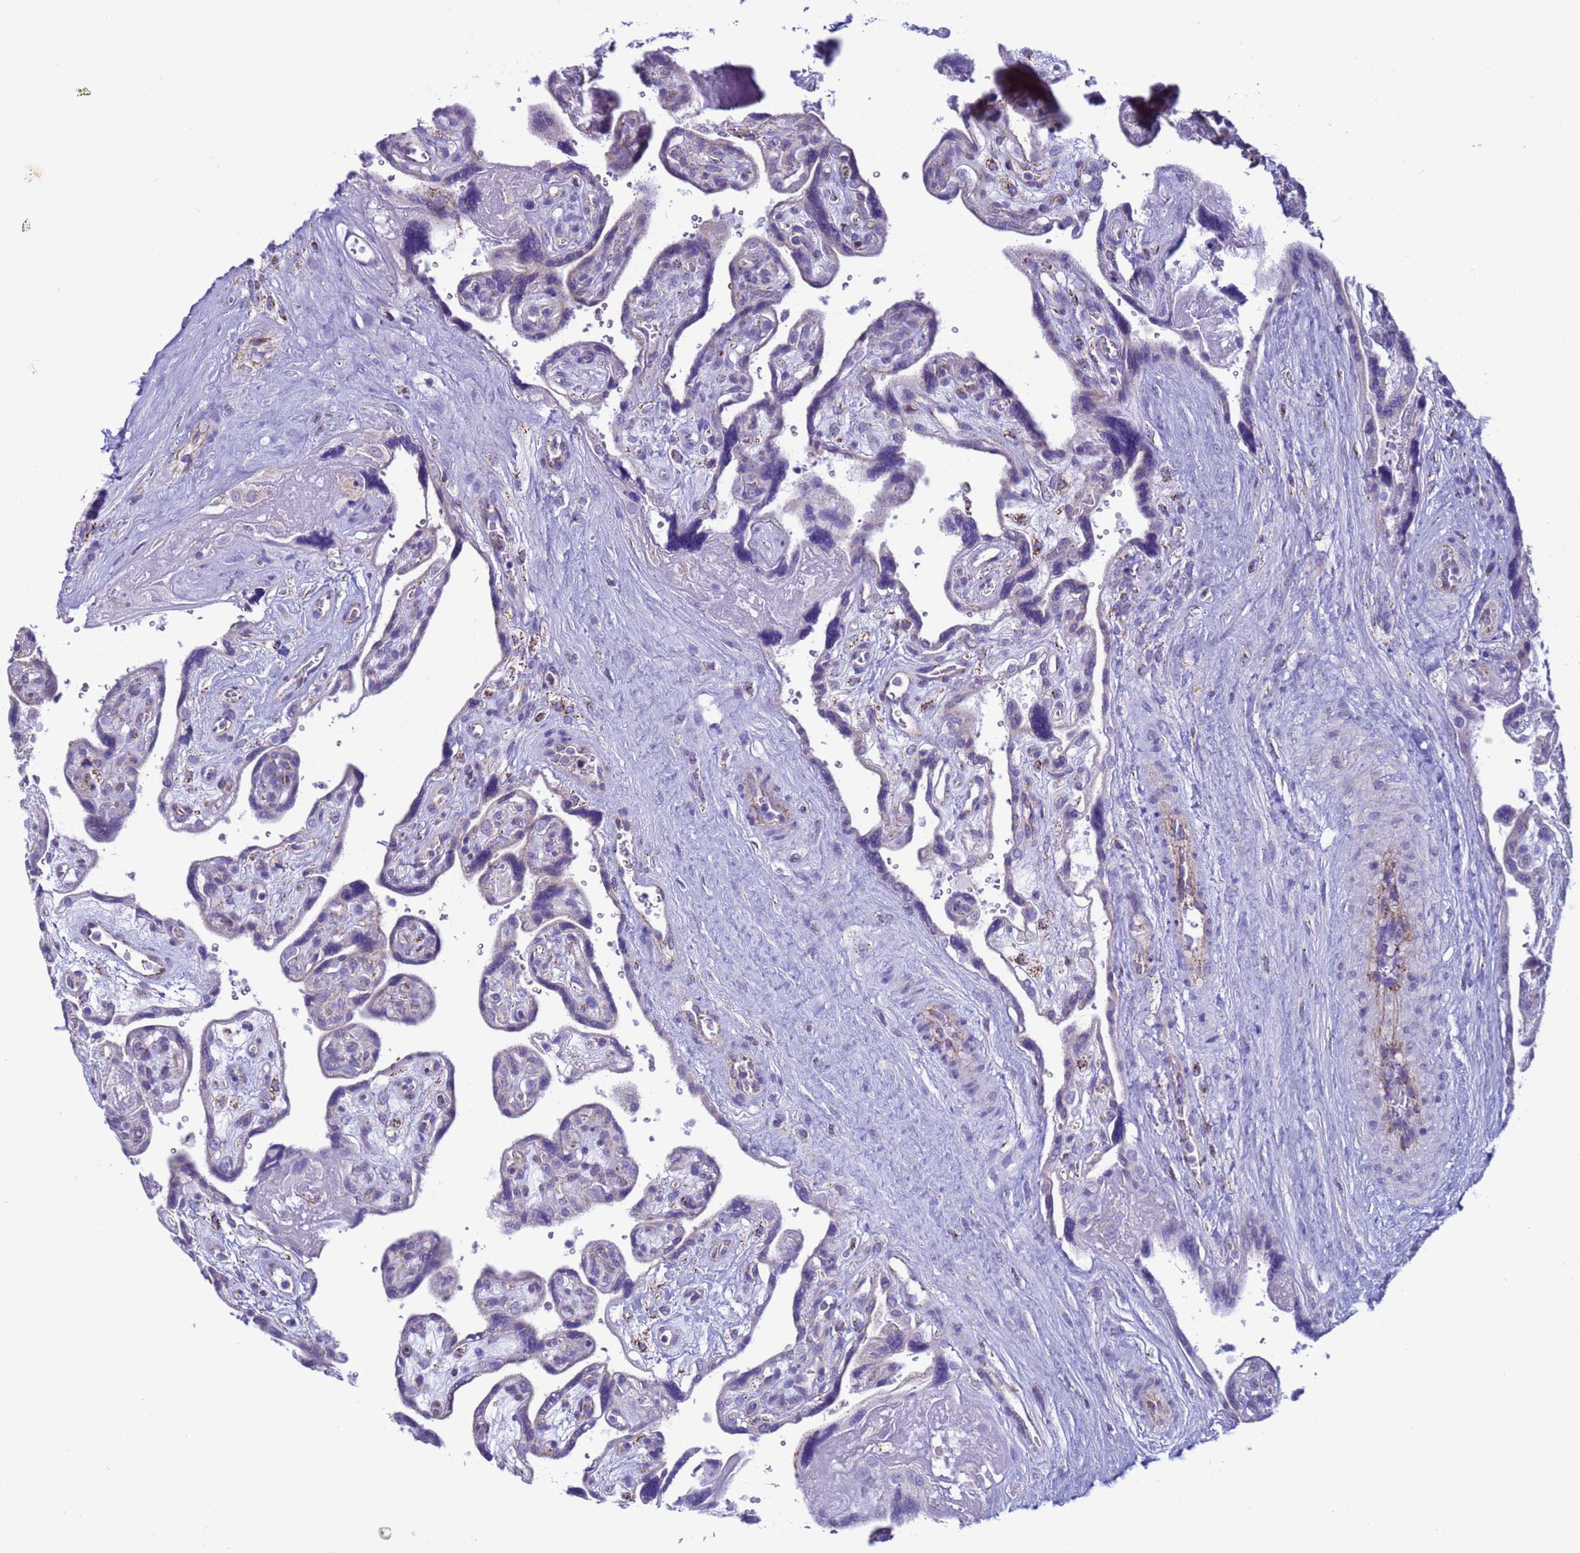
{"staining": {"intensity": "moderate", "quantity": ">75%", "location": "cytoplasmic/membranous"}, "tissue": "placenta", "cell_type": "Decidual cells", "image_type": "normal", "snomed": [{"axis": "morphology", "description": "Normal tissue, NOS"}, {"axis": "topography", "description": "Placenta"}], "caption": "Immunohistochemistry photomicrograph of benign human placenta stained for a protein (brown), which displays medium levels of moderate cytoplasmic/membranous expression in about >75% of decidual cells.", "gene": "HPCAL1", "patient": {"sex": "female", "age": 39}}